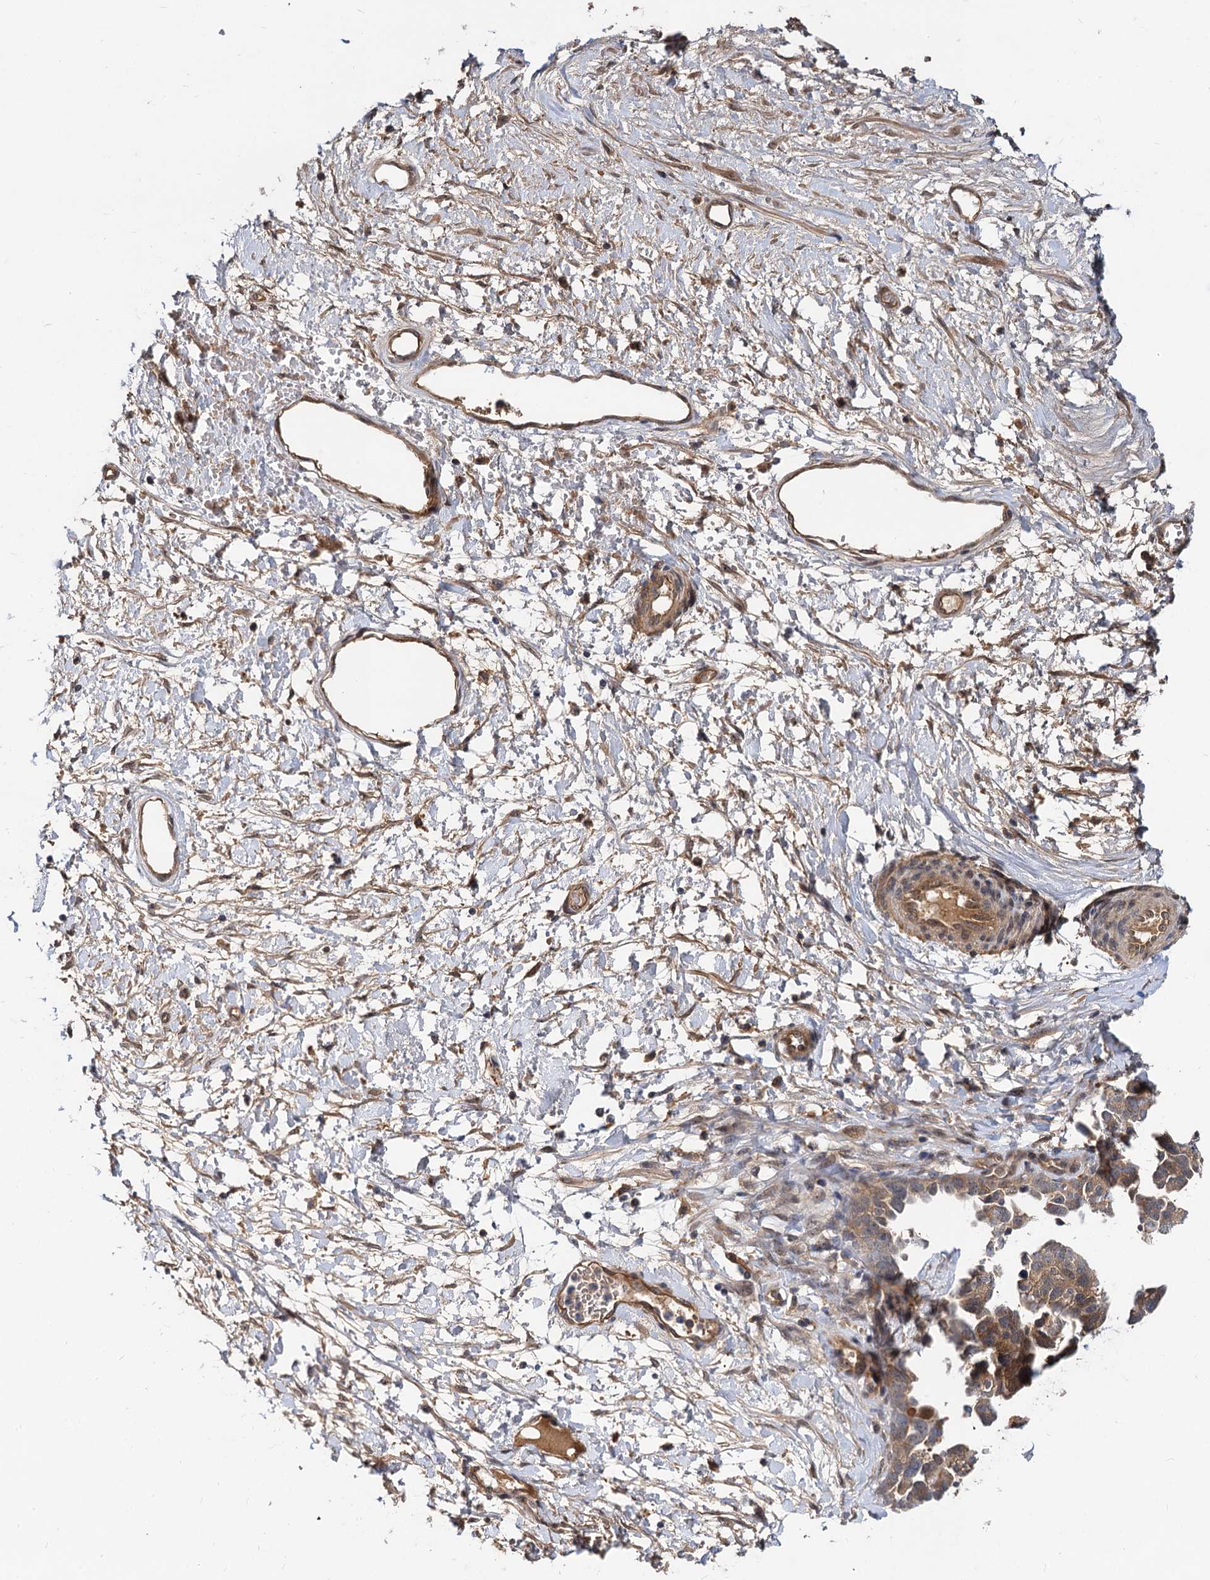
{"staining": {"intensity": "moderate", "quantity": ">75%", "location": "cytoplasmic/membranous"}, "tissue": "ovarian cancer", "cell_type": "Tumor cells", "image_type": "cancer", "snomed": [{"axis": "morphology", "description": "Cystadenocarcinoma, serous, NOS"}, {"axis": "topography", "description": "Ovary"}], "caption": "Serous cystadenocarcinoma (ovarian) stained for a protein (brown) exhibits moderate cytoplasmic/membranous positive positivity in about >75% of tumor cells.", "gene": "SNX15", "patient": {"sex": "female", "age": 54}}